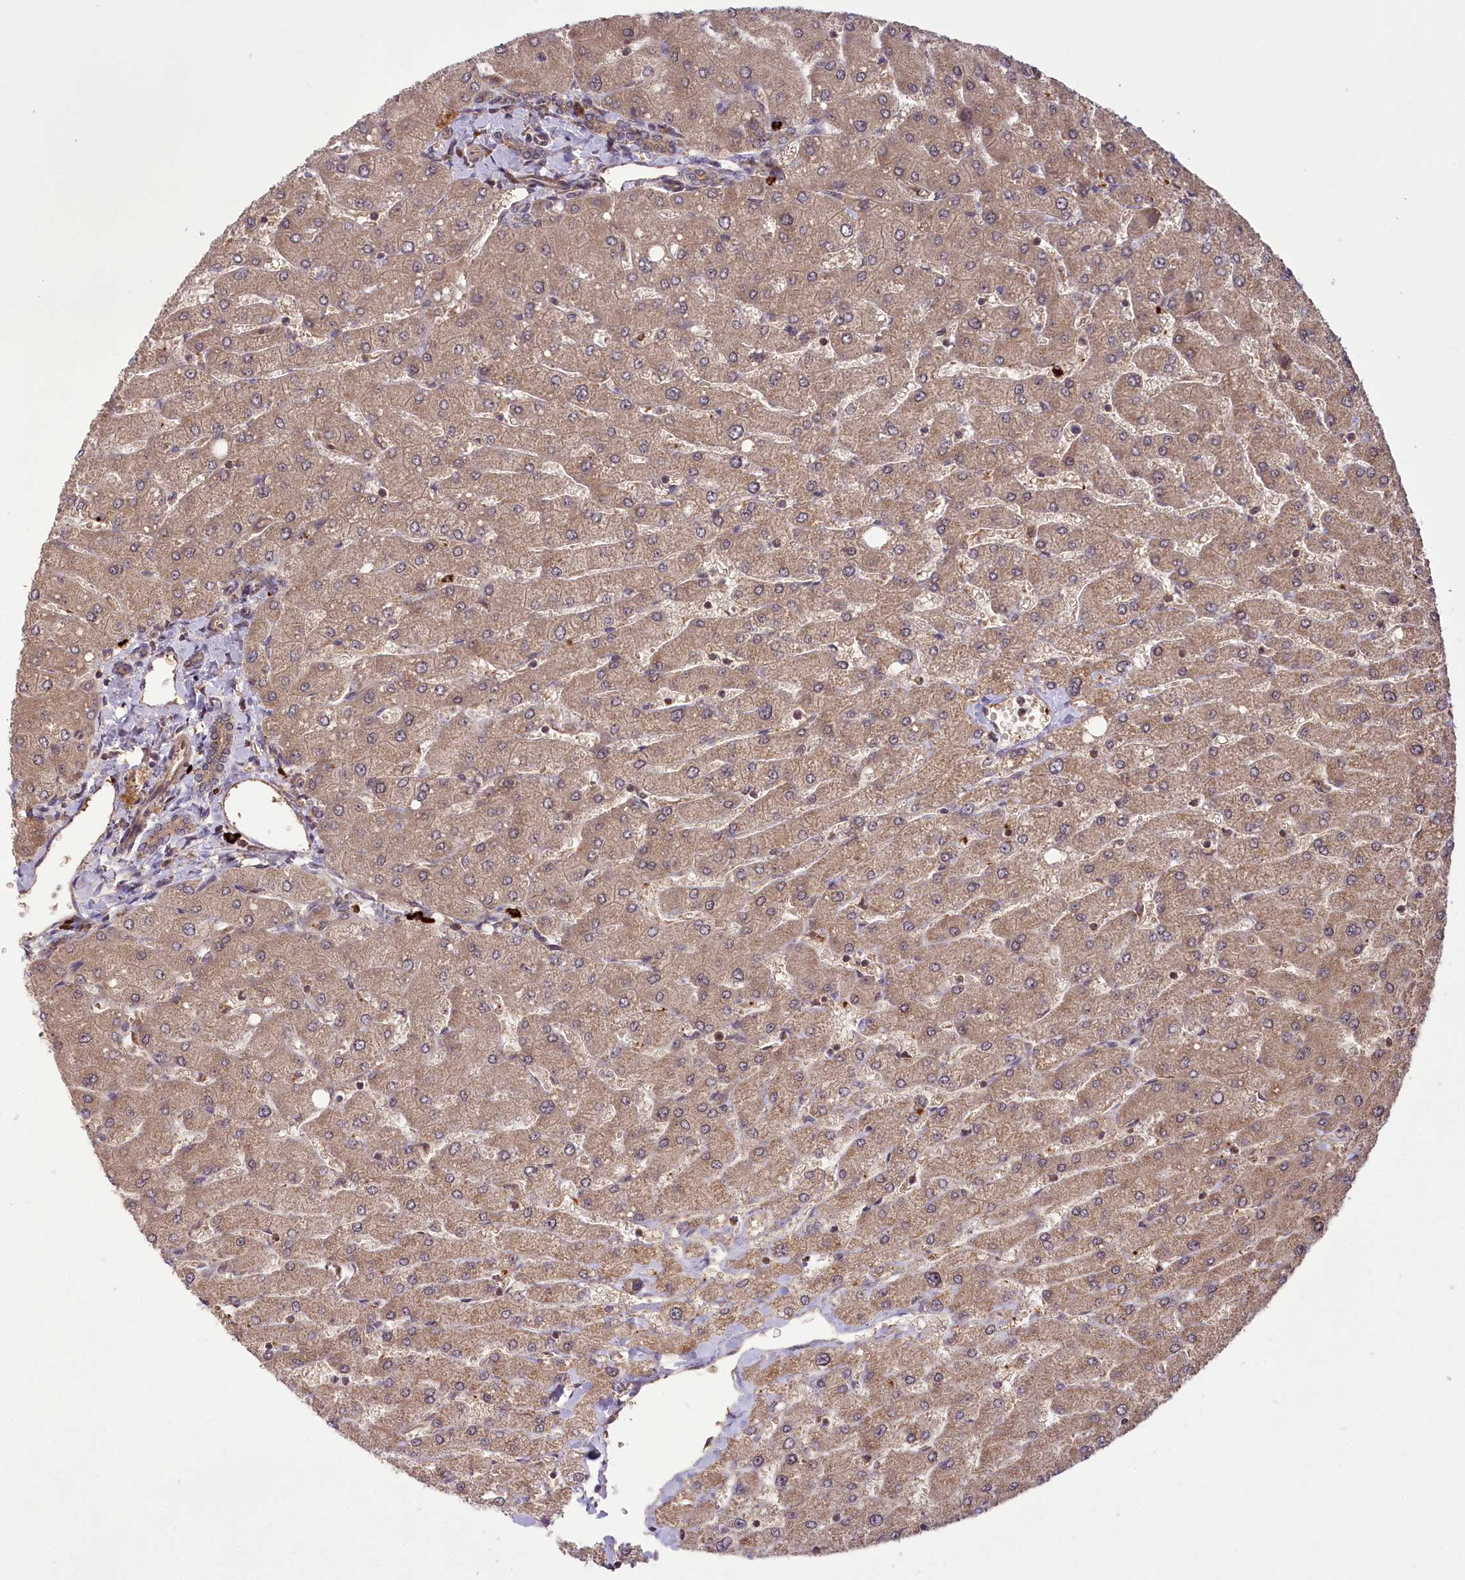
{"staining": {"intensity": "weak", "quantity": ">75%", "location": "cytoplasmic/membranous"}, "tissue": "liver", "cell_type": "Cholangiocytes", "image_type": "normal", "snomed": [{"axis": "morphology", "description": "Normal tissue, NOS"}, {"axis": "topography", "description": "Liver"}], "caption": "Immunohistochemistry (IHC) image of normal liver: human liver stained using immunohistochemistry (IHC) shows low levels of weak protein expression localized specifically in the cytoplasmic/membranous of cholangiocytes, appearing as a cytoplasmic/membranous brown color.", "gene": "CARD19", "patient": {"sex": "male", "age": 55}}